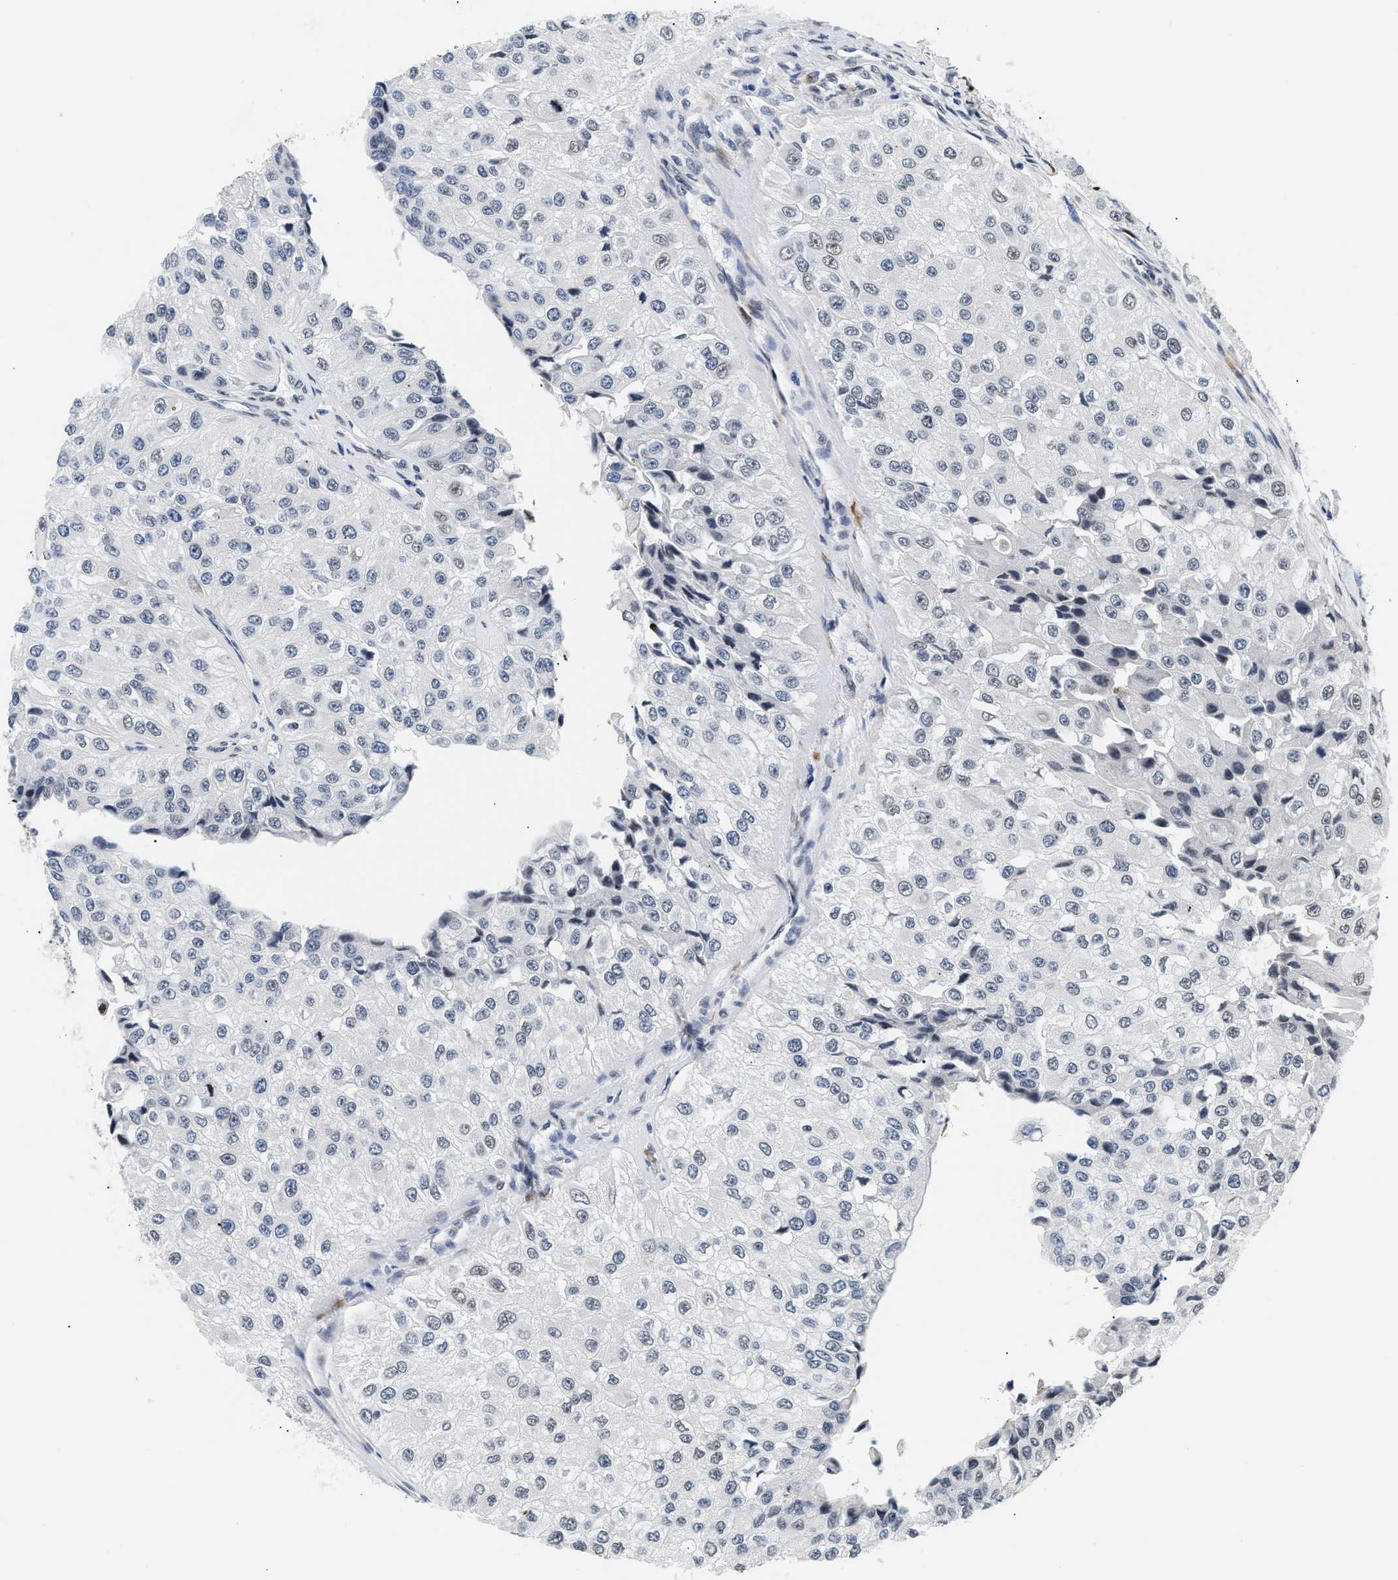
{"staining": {"intensity": "weak", "quantity": "<25%", "location": "nuclear"}, "tissue": "urothelial cancer", "cell_type": "Tumor cells", "image_type": "cancer", "snomed": [{"axis": "morphology", "description": "Urothelial carcinoma, High grade"}, {"axis": "topography", "description": "Kidney"}, {"axis": "topography", "description": "Urinary bladder"}], "caption": "Immunohistochemistry photomicrograph of neoplastic tissue: human high-grade urothelial carcinoma stained with DAB (3,3'-diaminobenzidine) shows no significant protein positivity in tumor cells.", "gene": "THOC1", "patient": {"sex": "male", "age": 77}}